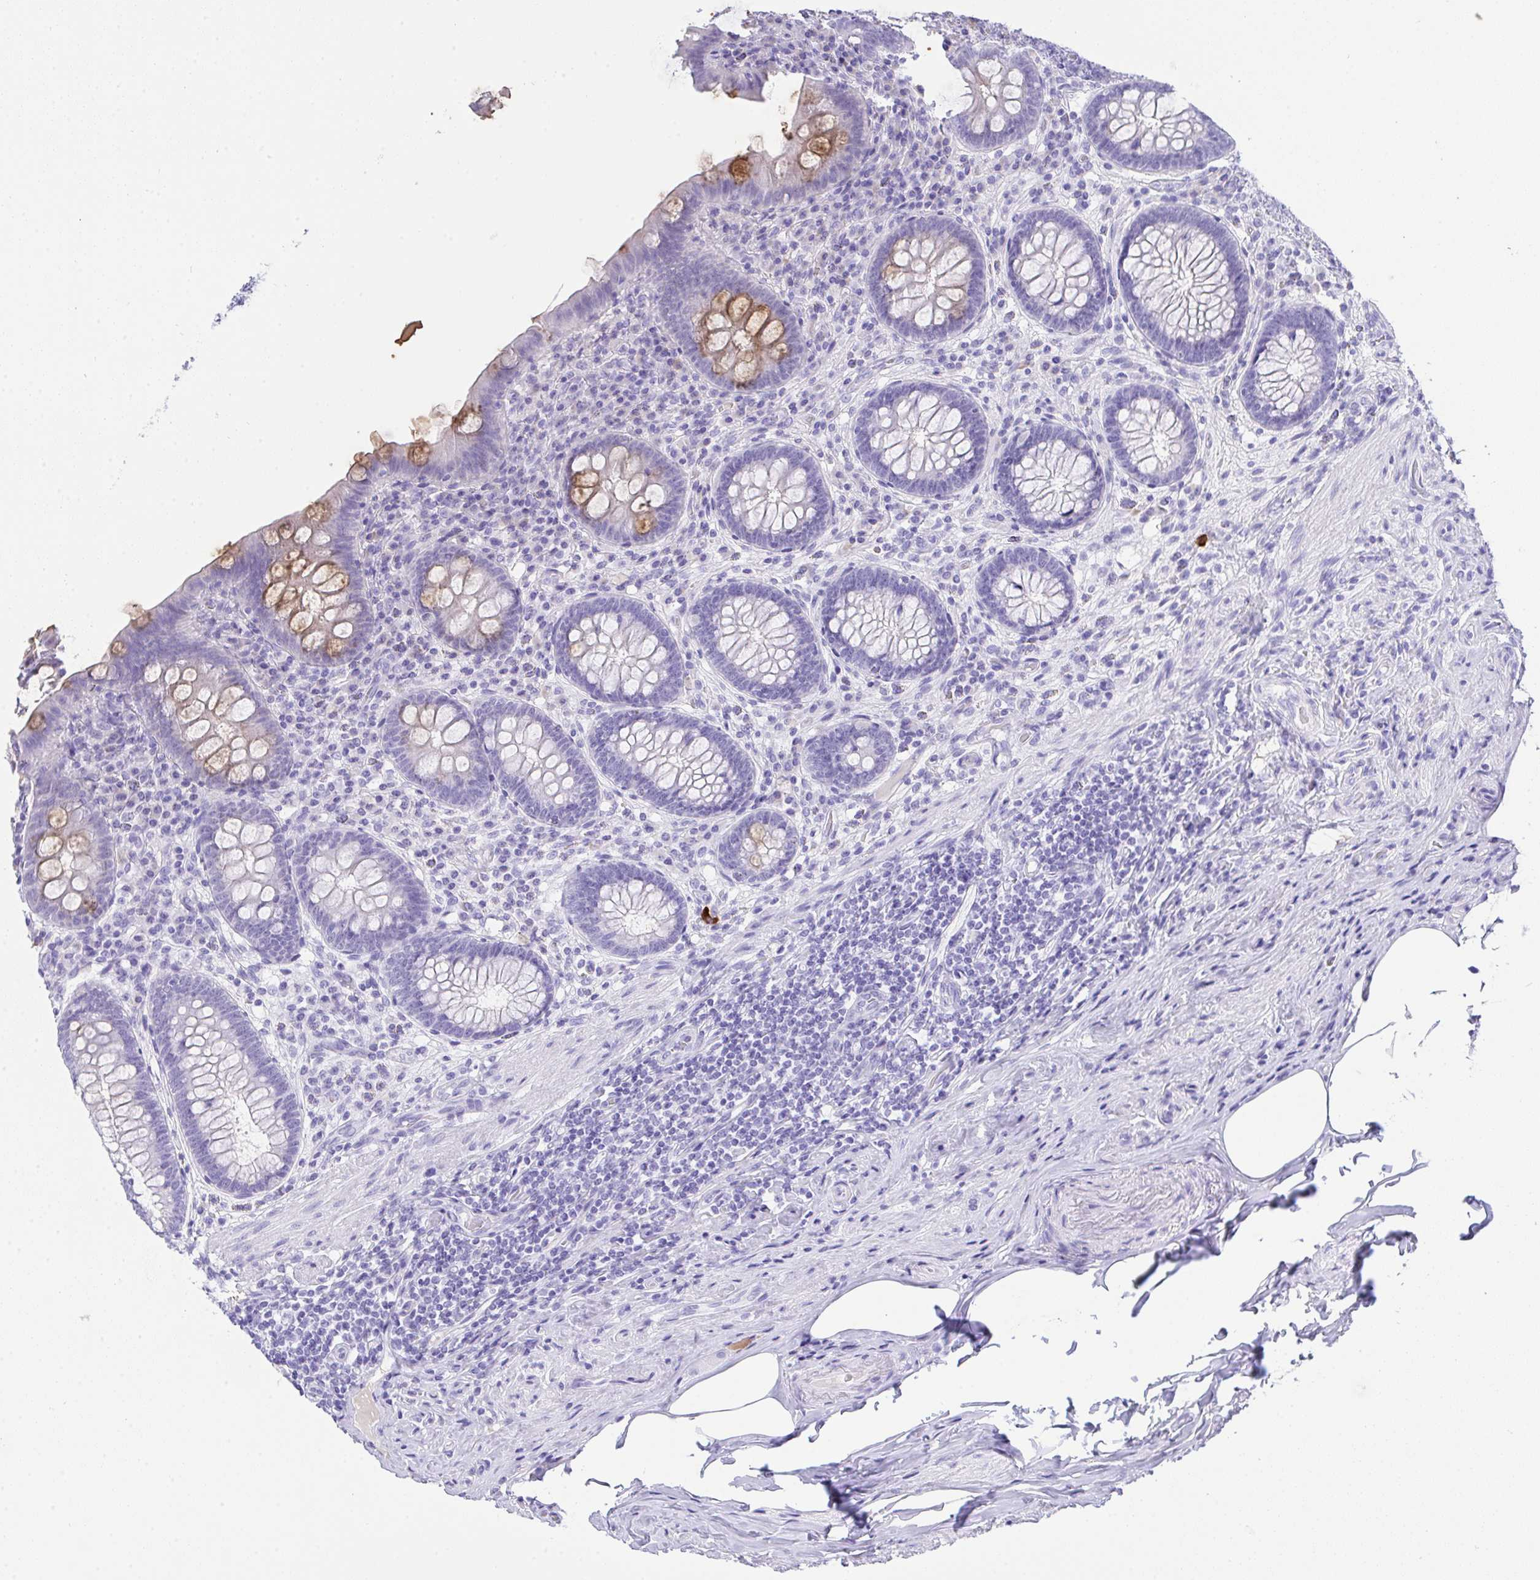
{"staining": {"intensity": "strong", "quantity": "<25%", "location": "cytoplasmic/membranous"}, "tissue": "appendix", "cell_type": "Glandular cells", "image_type": "normal", "snomed": [{"axis": "morphology", "description": "Normal tissue, NOS"}, {"axis": "topography", "description": "Appendix"}], "caption": "About <25% of glandular cells in unremarkable human appendix demonstrate strong cytoplasmic/membranous protein expression as visualized by brown immunohistochemical staining.", "gene": "AKR1D1", "patient": {"sex": "male", "age": 71}}